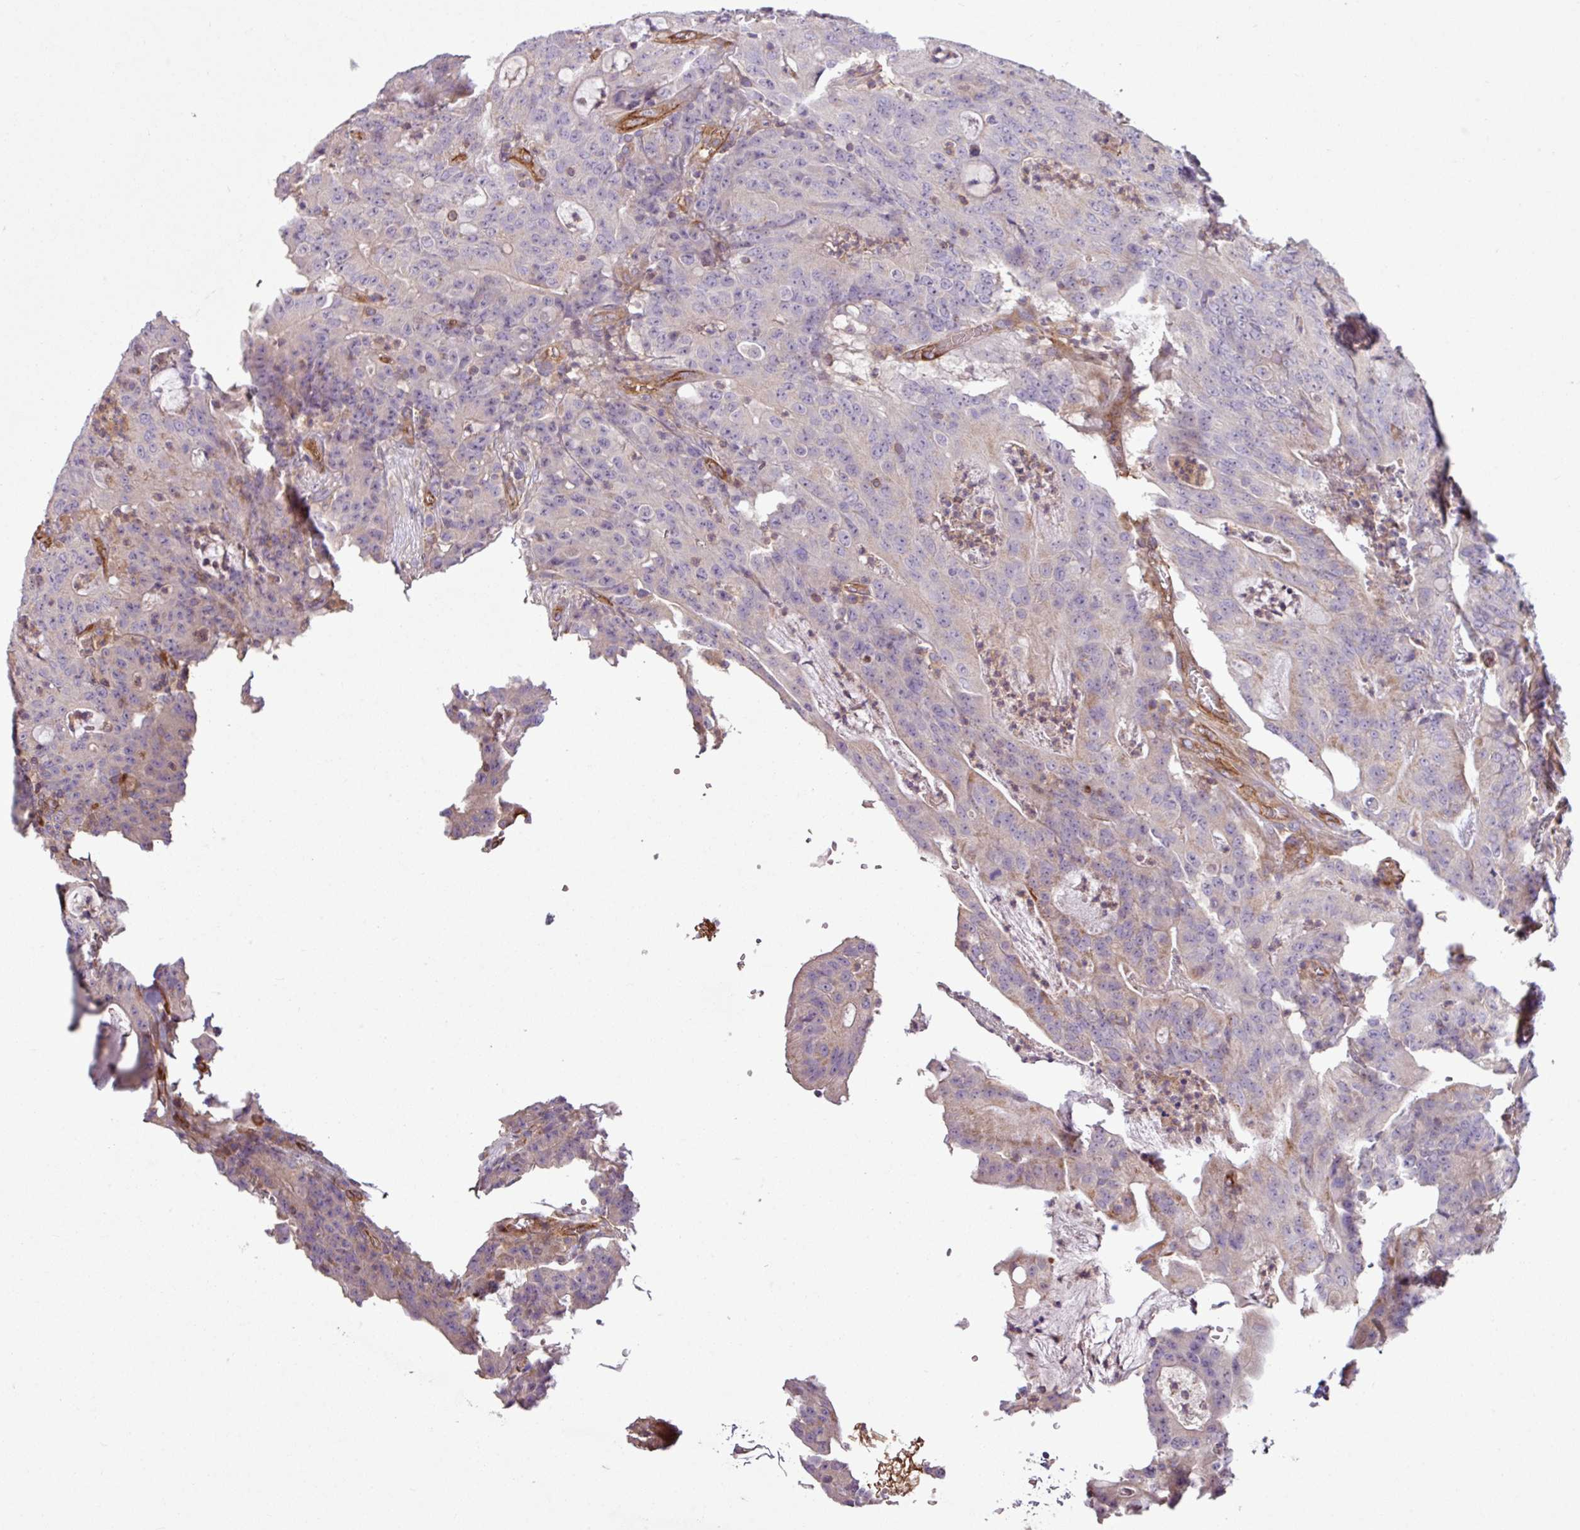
{"staining": {"intensity": "negative", "quantity": "none", "location": "none"}, "tissue": "colorectal cancer", "cell_type": "Tumor cells", "image_type": "cancer", "snomed": [{"axis": "morphology", "description": "Adenocarcinoma, NOS"}, {"axis": "topography", "description": "Colon"}], "caption": "IHC micrograph of neoplastic tissue: human adenocarcinoma (colorectal) stained with DAB (3,3'-diaminobenzidine) displays no significant protein staining in tumor cells. (Immunohistochemistry, brightfield microscopy, high magnification).", "gene": "ZNF106", "patient": {"sex": "male", "age": 83}}